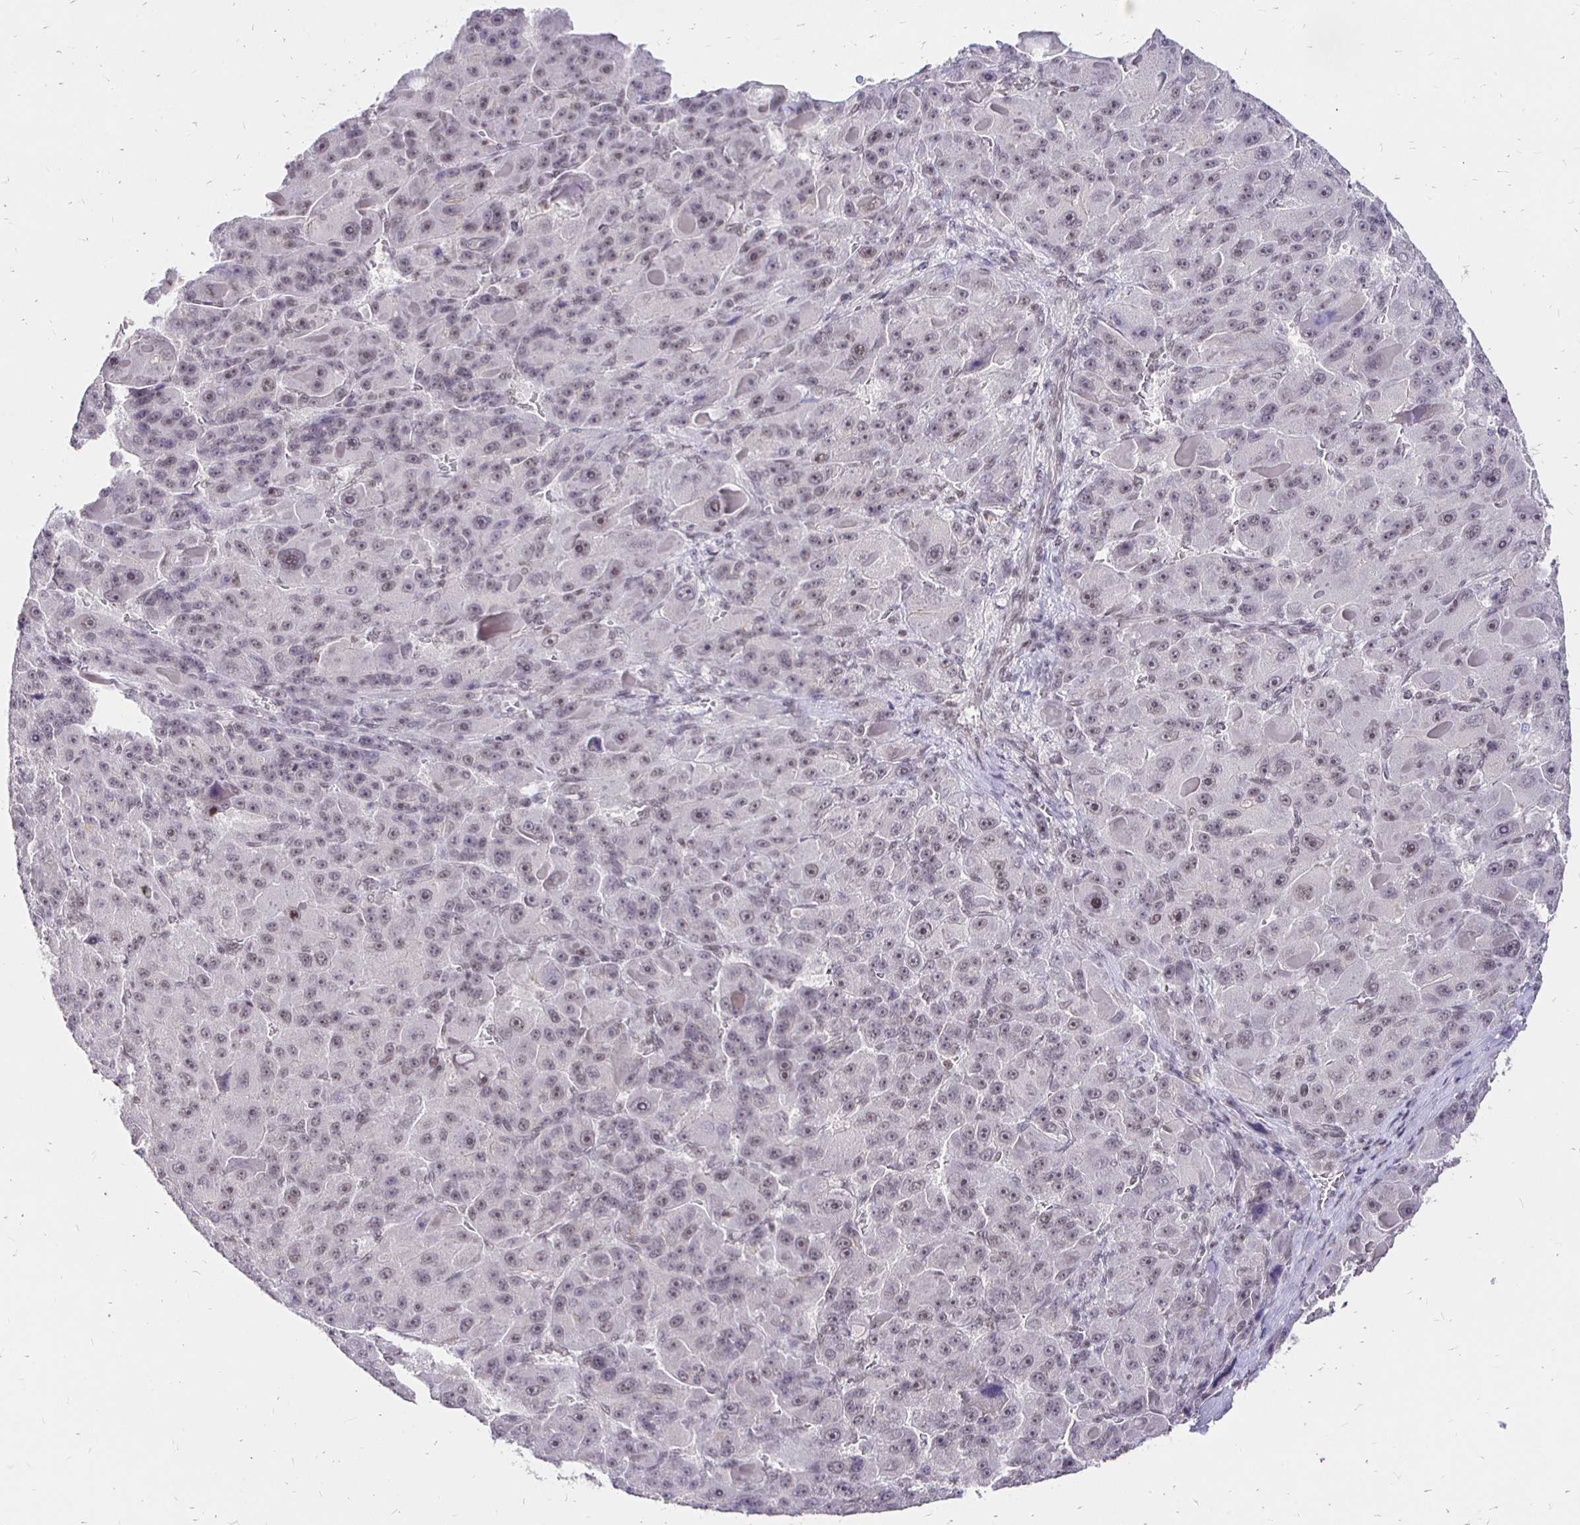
{"staining": {"intensity": "weak", "quantity": ">75%", "location": "nuclear"}, "tissue": "liver cancer", "cell_type": "Tumor cells", "image_type": "cancer", "snomed": [{"axis": "morphology", "description": "Carcinoma, Hepatocellular, NOS"}, {"axis": "topography", "description": "Liver"}], "caption": "Immunohistochemical staining of hepatocellular carcinoma (liver) displays low levels of weak nuclear protein expression in about >75% of tumor cells.", "gene": "SIN3A", "patient": {"sex": "male", "age": 76}}